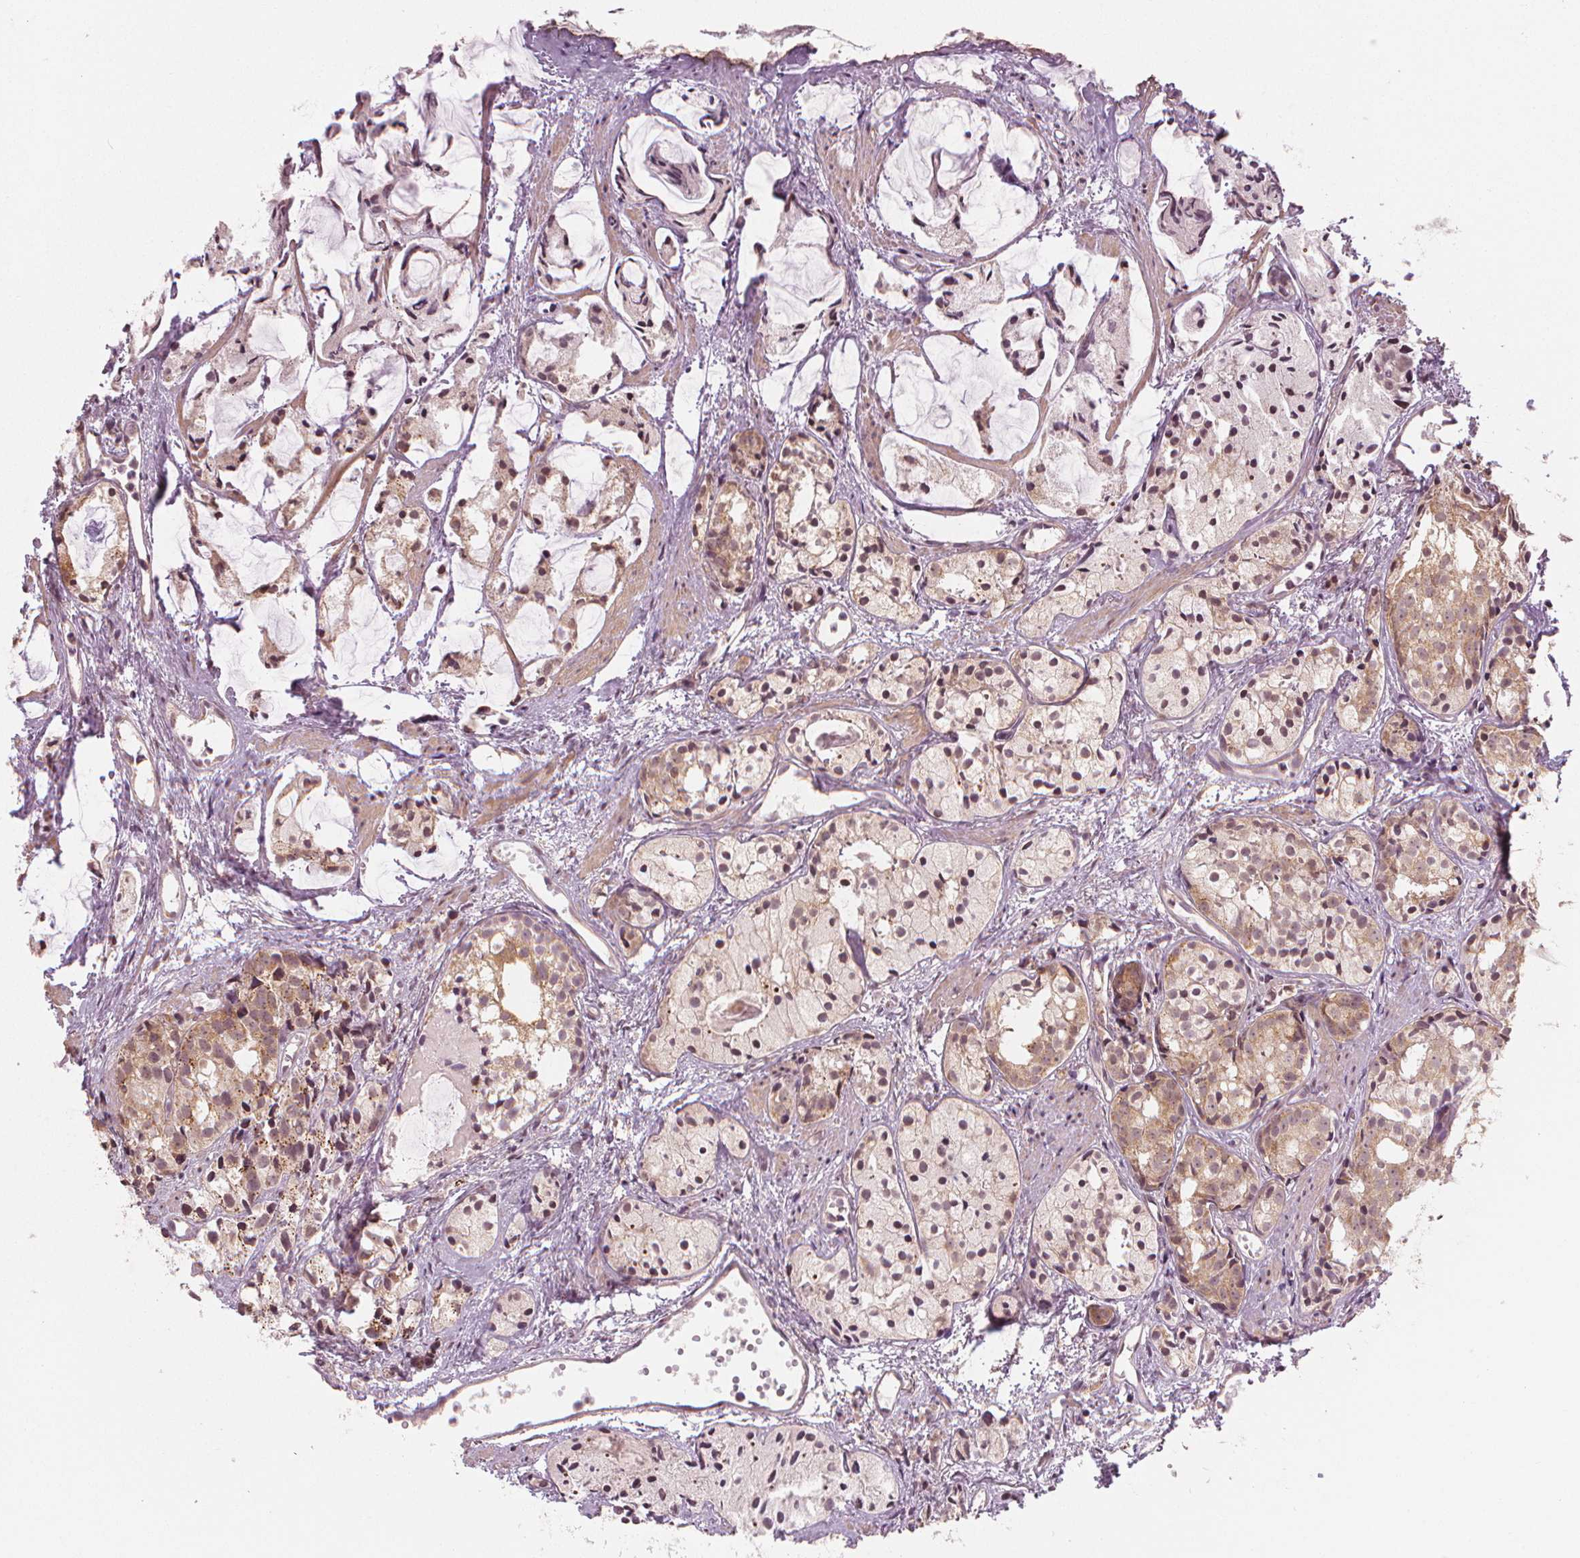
{"staining": {"intensity": "moderate", "quantity": "25%-75%", "location": "cytoplasmic/membranous,nuclear"}, "tissue": "prostate cancer", "cell_type": "Tumor cells", "image_type": "cancer", "snomed": [{"axis": "morphology", "description": "Adenocarcinoma, High grade"}, {"axis": "topography", "description": "Prostate"}], "caption": "Human adenocarcinoma (high-grade) (prostate) stained with a protein marker shows moderate staining in tumor cells.", "gene": "CLBA1", "patient": {"sex": "male", "age": 85}}